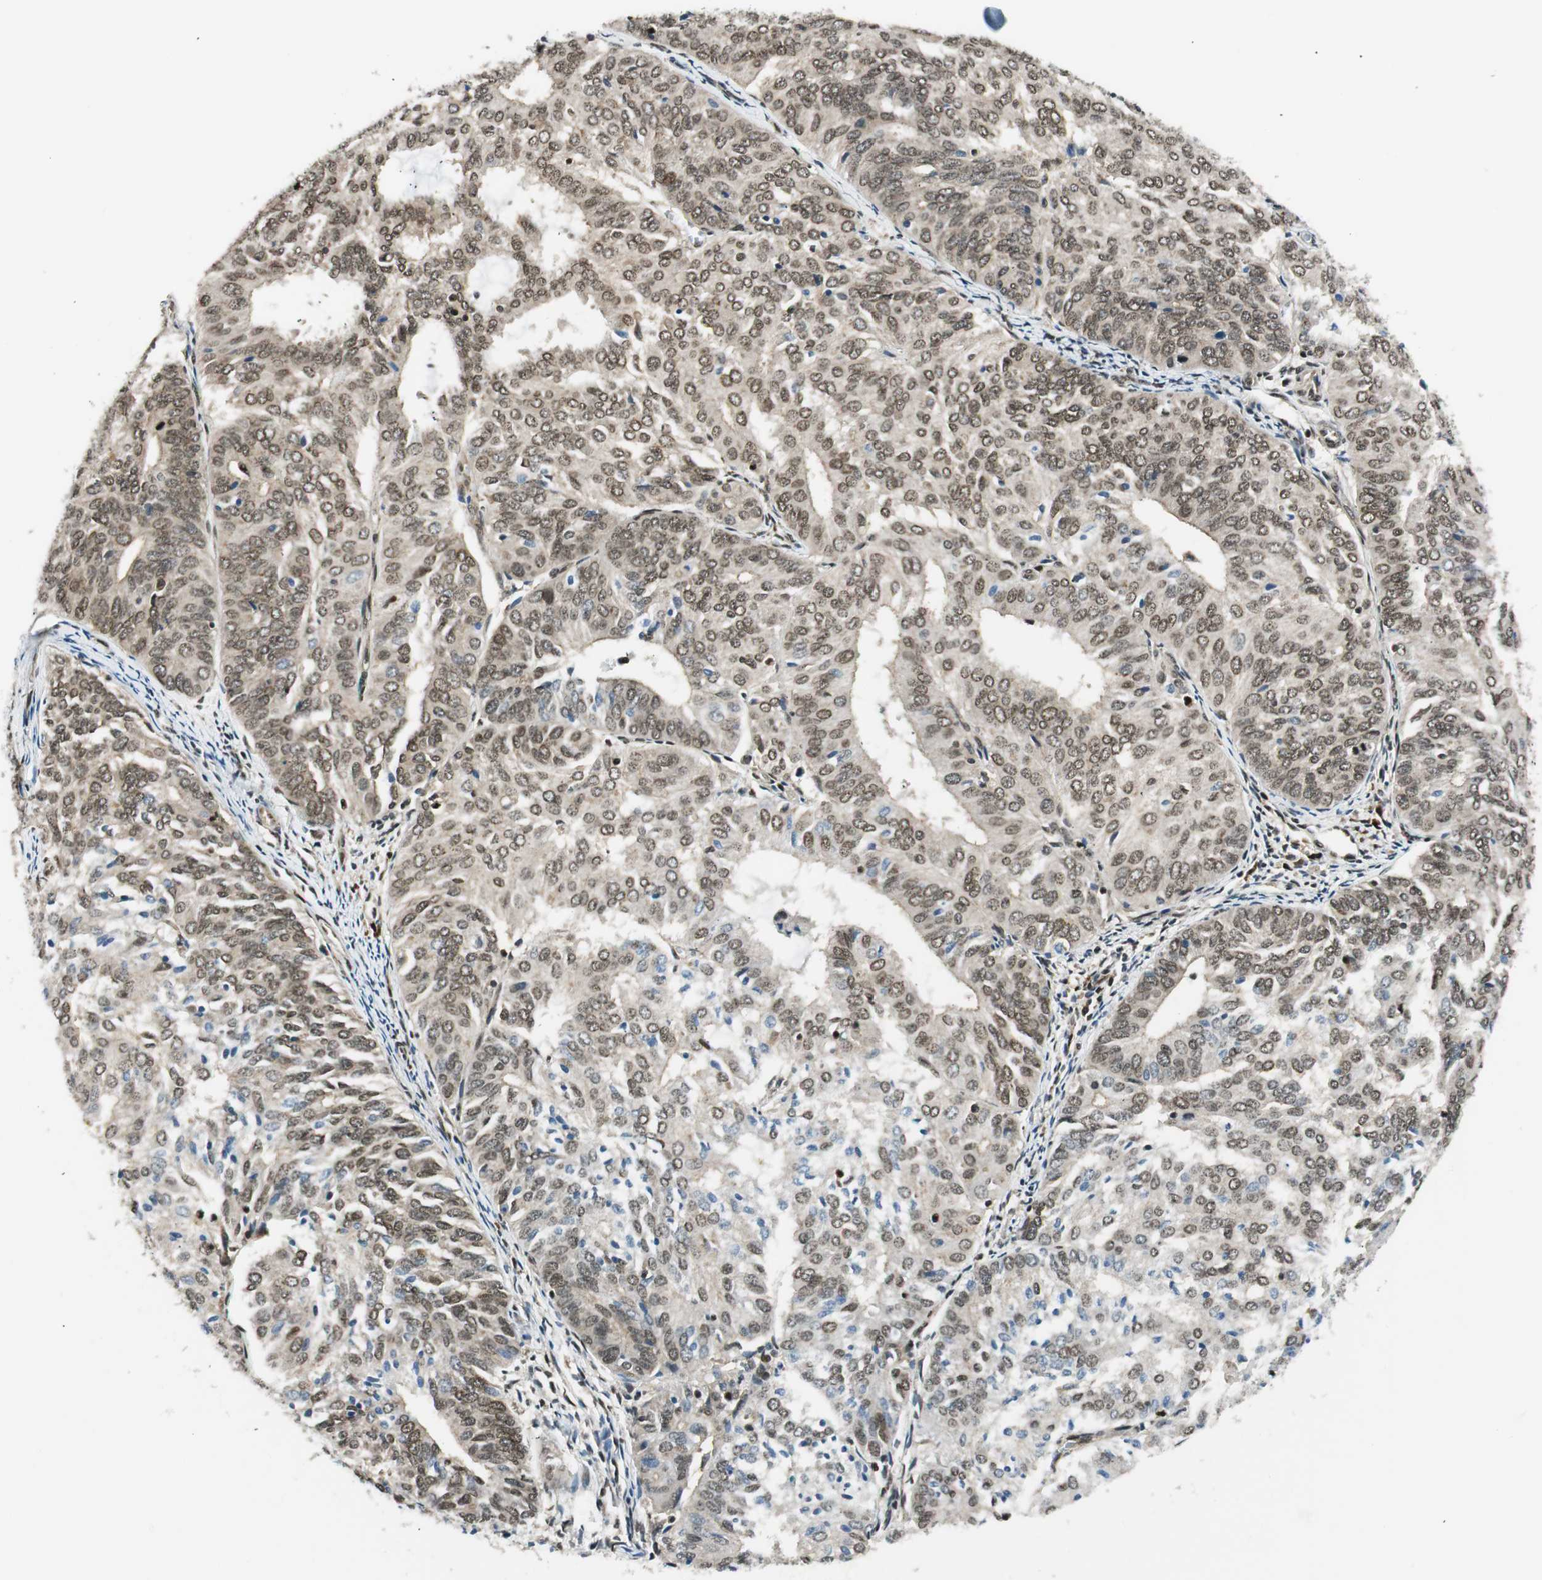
{"staining": {"intensity": "weak", "quantity": ">75%", "location": "nuclear"}, "tissue": "endometrial cancer", "cell_type": "Tumor cells", "image_type": "cancer", "snomed": [{"axis": "morphology", "description": "Adenocarcinoma, NOS"}, {"axis": "topography", "description": "Uterus"}], "caption": "IHC image of neoplastic tissue: human endometrial adenocarcinoma stained using immunohistochemistry (IHC) shows low levels of weak protein expression localized specifically in the nuclear of tumor cells, appearing as a nuclear brown color.", "gene": "RING1", "patient": {"sex": "female", "age": 60}}